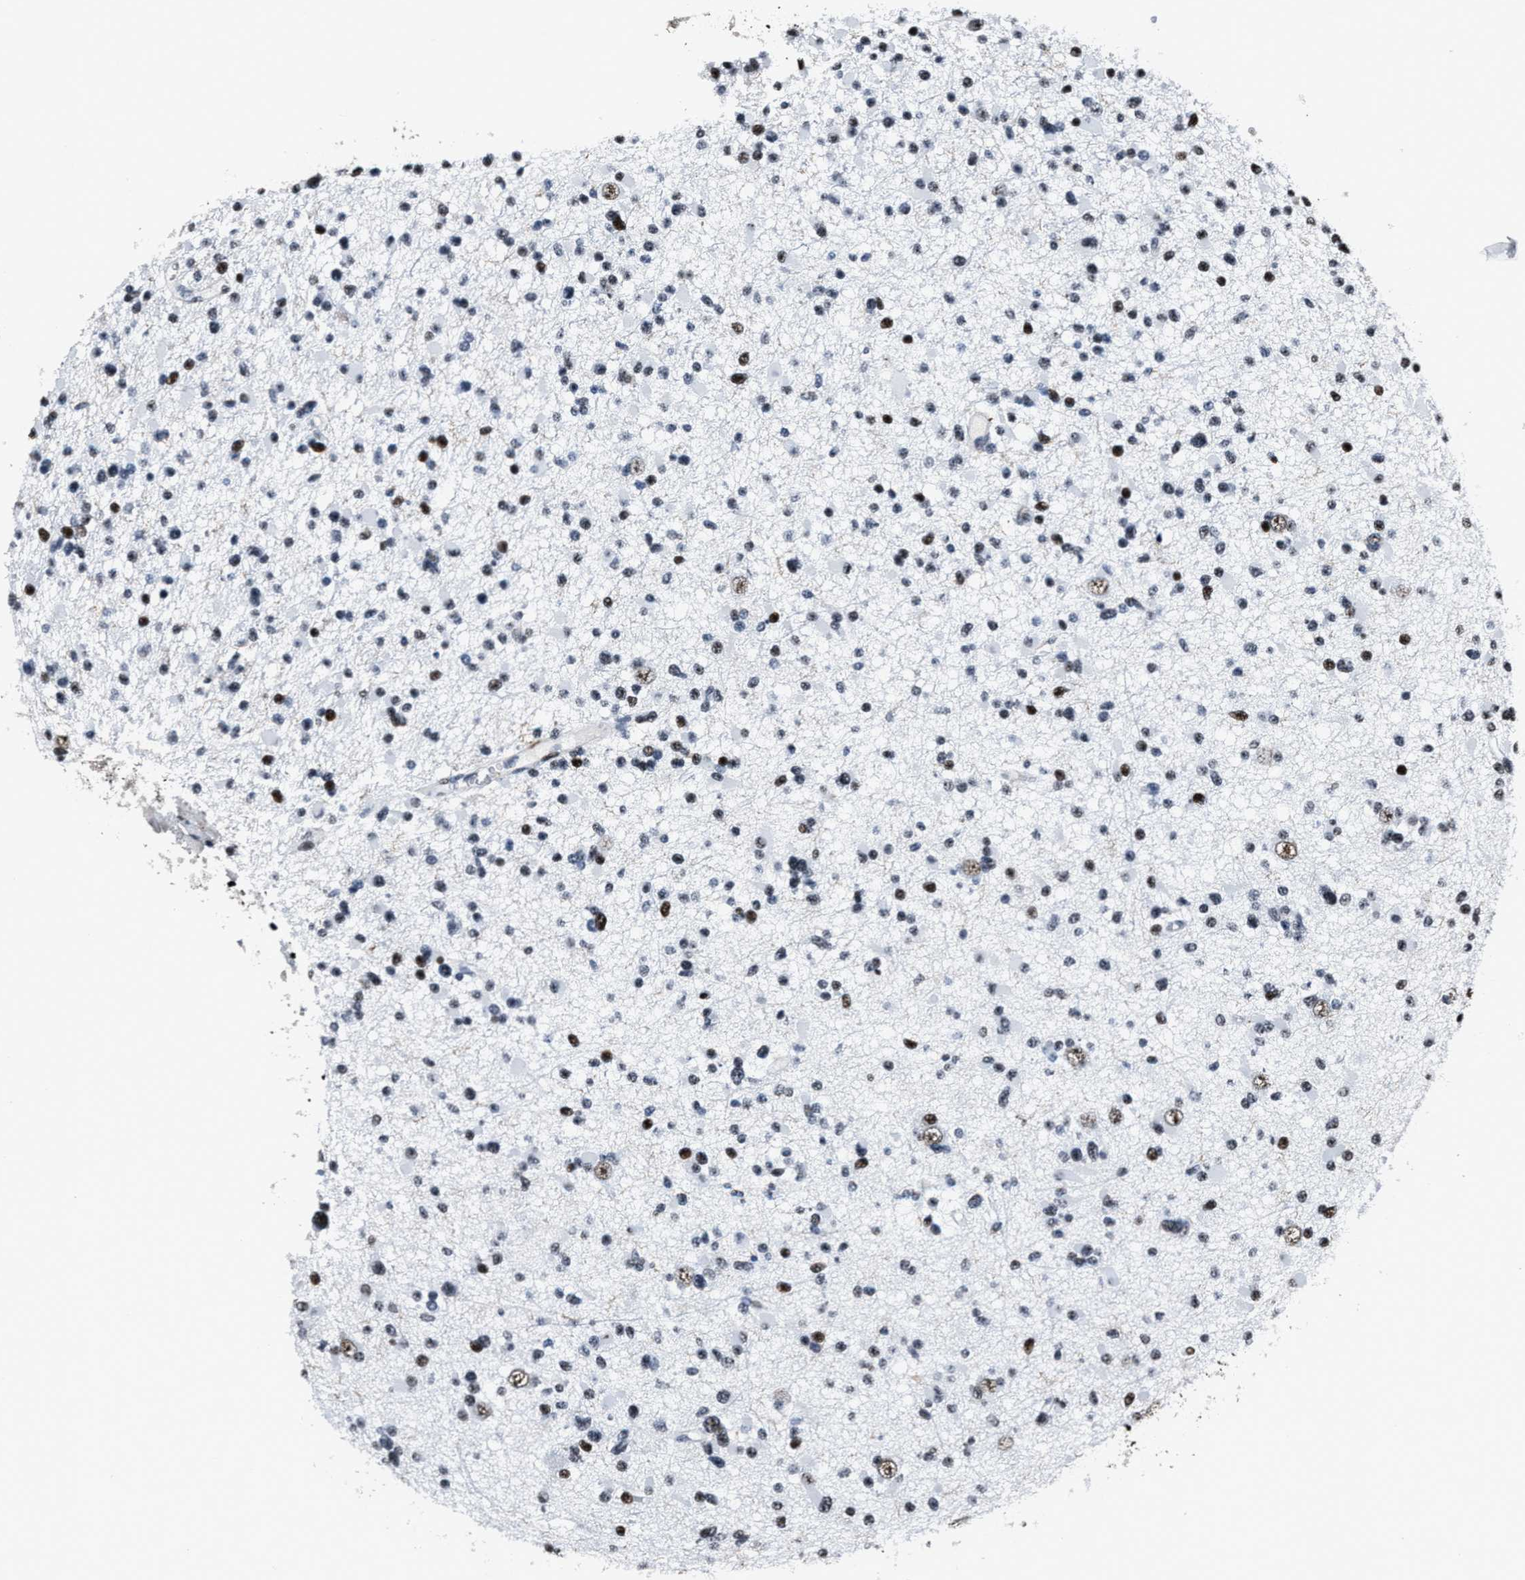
{"staining": {"intensity": "moderate", "quantity": "25%-75%", "location": "nuclear"}, "tissue": "glioma", "cell_type": "Tumor cells", "image_type": "cancer", "snomed": [{"axis": "morphology", "description": "Glioma, malignant, Low grade"}, {"axis": "topography", "description": "Brain"}], "caption": "This is an image of IHC staining of malignant glioma (low-grade), which shows moderate expression in the nuclear of tumor cells.", "gene": "PPIE", "patient": {"sex": "female", "age": 22}}